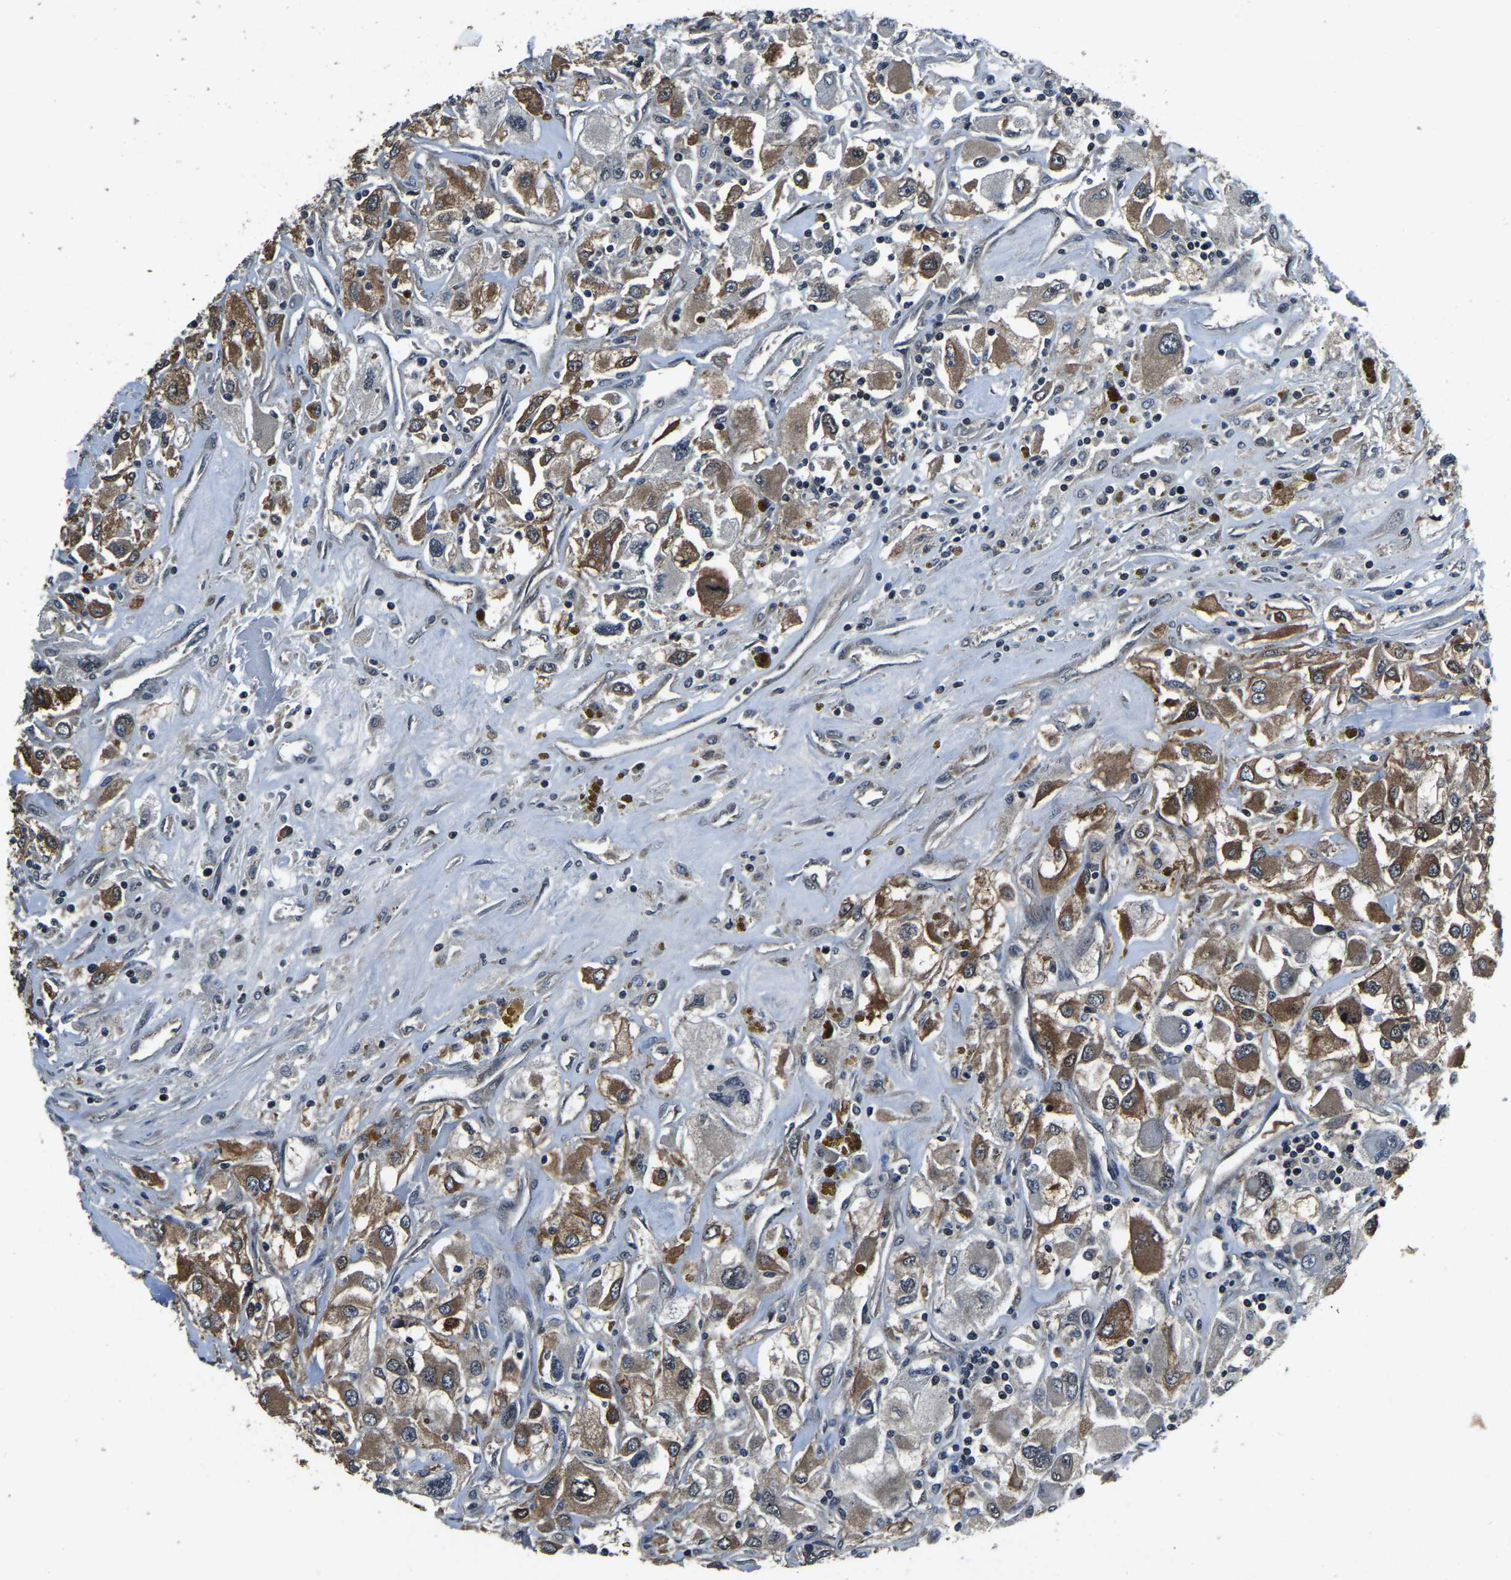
{"staining": {"intensity": "moderate", "quantity": ">75%", "location": "cytoplasmic/membranous"}, "tissue": "renal cancer", "cell_type": "Tumor cells", "image_type": "cancer", "snomed": [{"axis": "morphology", "description": "Adenocarcinoma, NOS"}, {"axis": "topography", "description": "Kidney"}], "caption": "Moderate cytoplasmic/membranous staining for a protein is seen in approximately >75% of tumor cells of renal cancer (adenocarcinoma) using IHC.", "gene": "ANKIB1", "patient": {"sex": "female", "age": 52}}